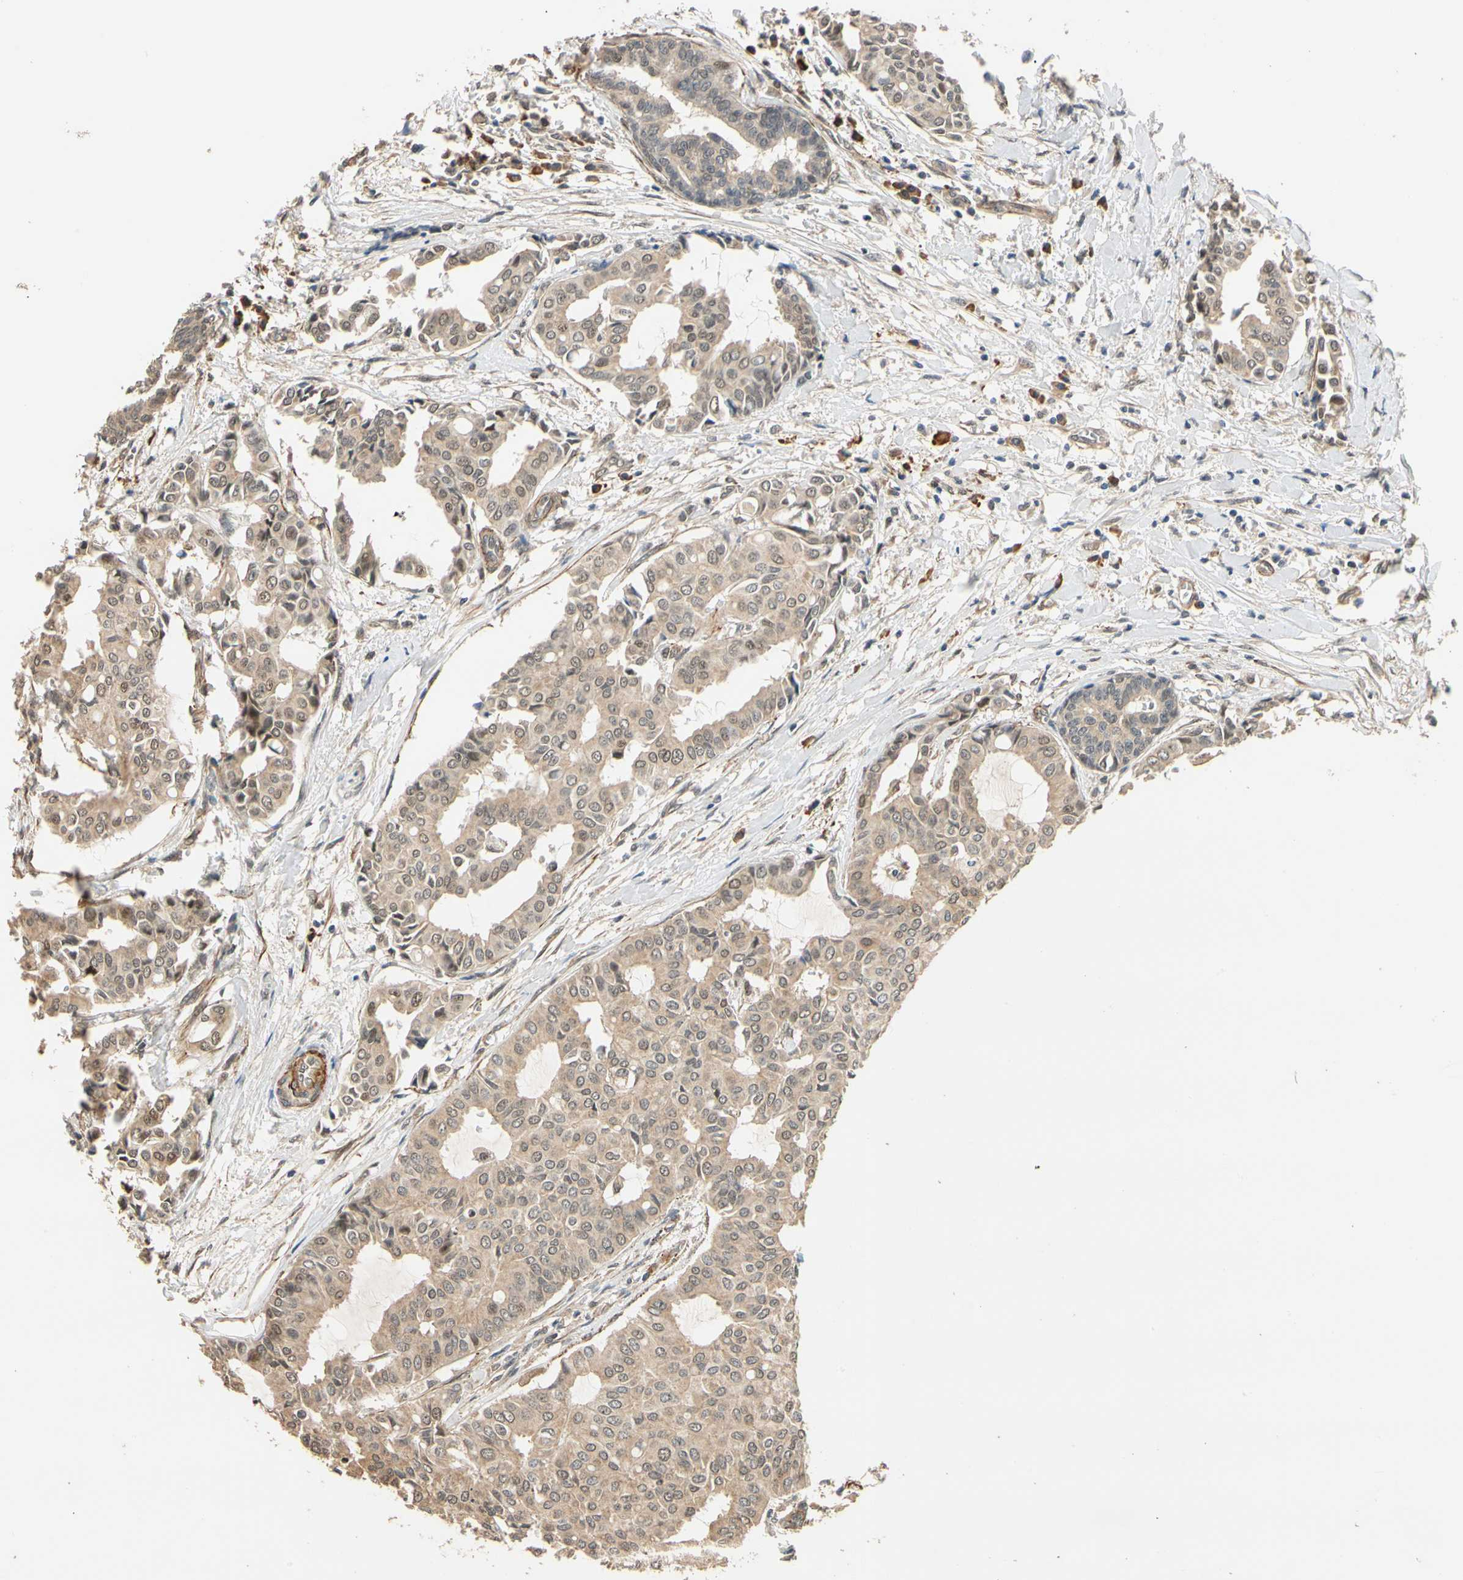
{"staining": {"intensity": "moderate", "quantity": "25%-75%", "location": "cytoplasmic/membranous"}, "tissue": "head and neck cancer", "cell_type": "Tumor cells", "image_type": "cancer", "snomed": [{"axis": "morphology", "description": "Adenocarcinoma, NOS"}, {"axis": "topography", "description": "Salivary gland"}, {"axis": "topography", "description": "Head-Neck"}], "caption": "Immunohistochemistry (IHC) staining of adenocarcinoma (head and neck), which shows medium levels of moderate cytoplasmic/membranous positivity in approximately 25%-75% of tumor cells indicating moderate cytoplasmic/membranous protein expression. The staining was performed using DAB (brown) for protein detection and nuclei were counterstained in hematoxylin (blue).", "gene": "QSER1", "patient": {"sex": "female", "age": 59}}